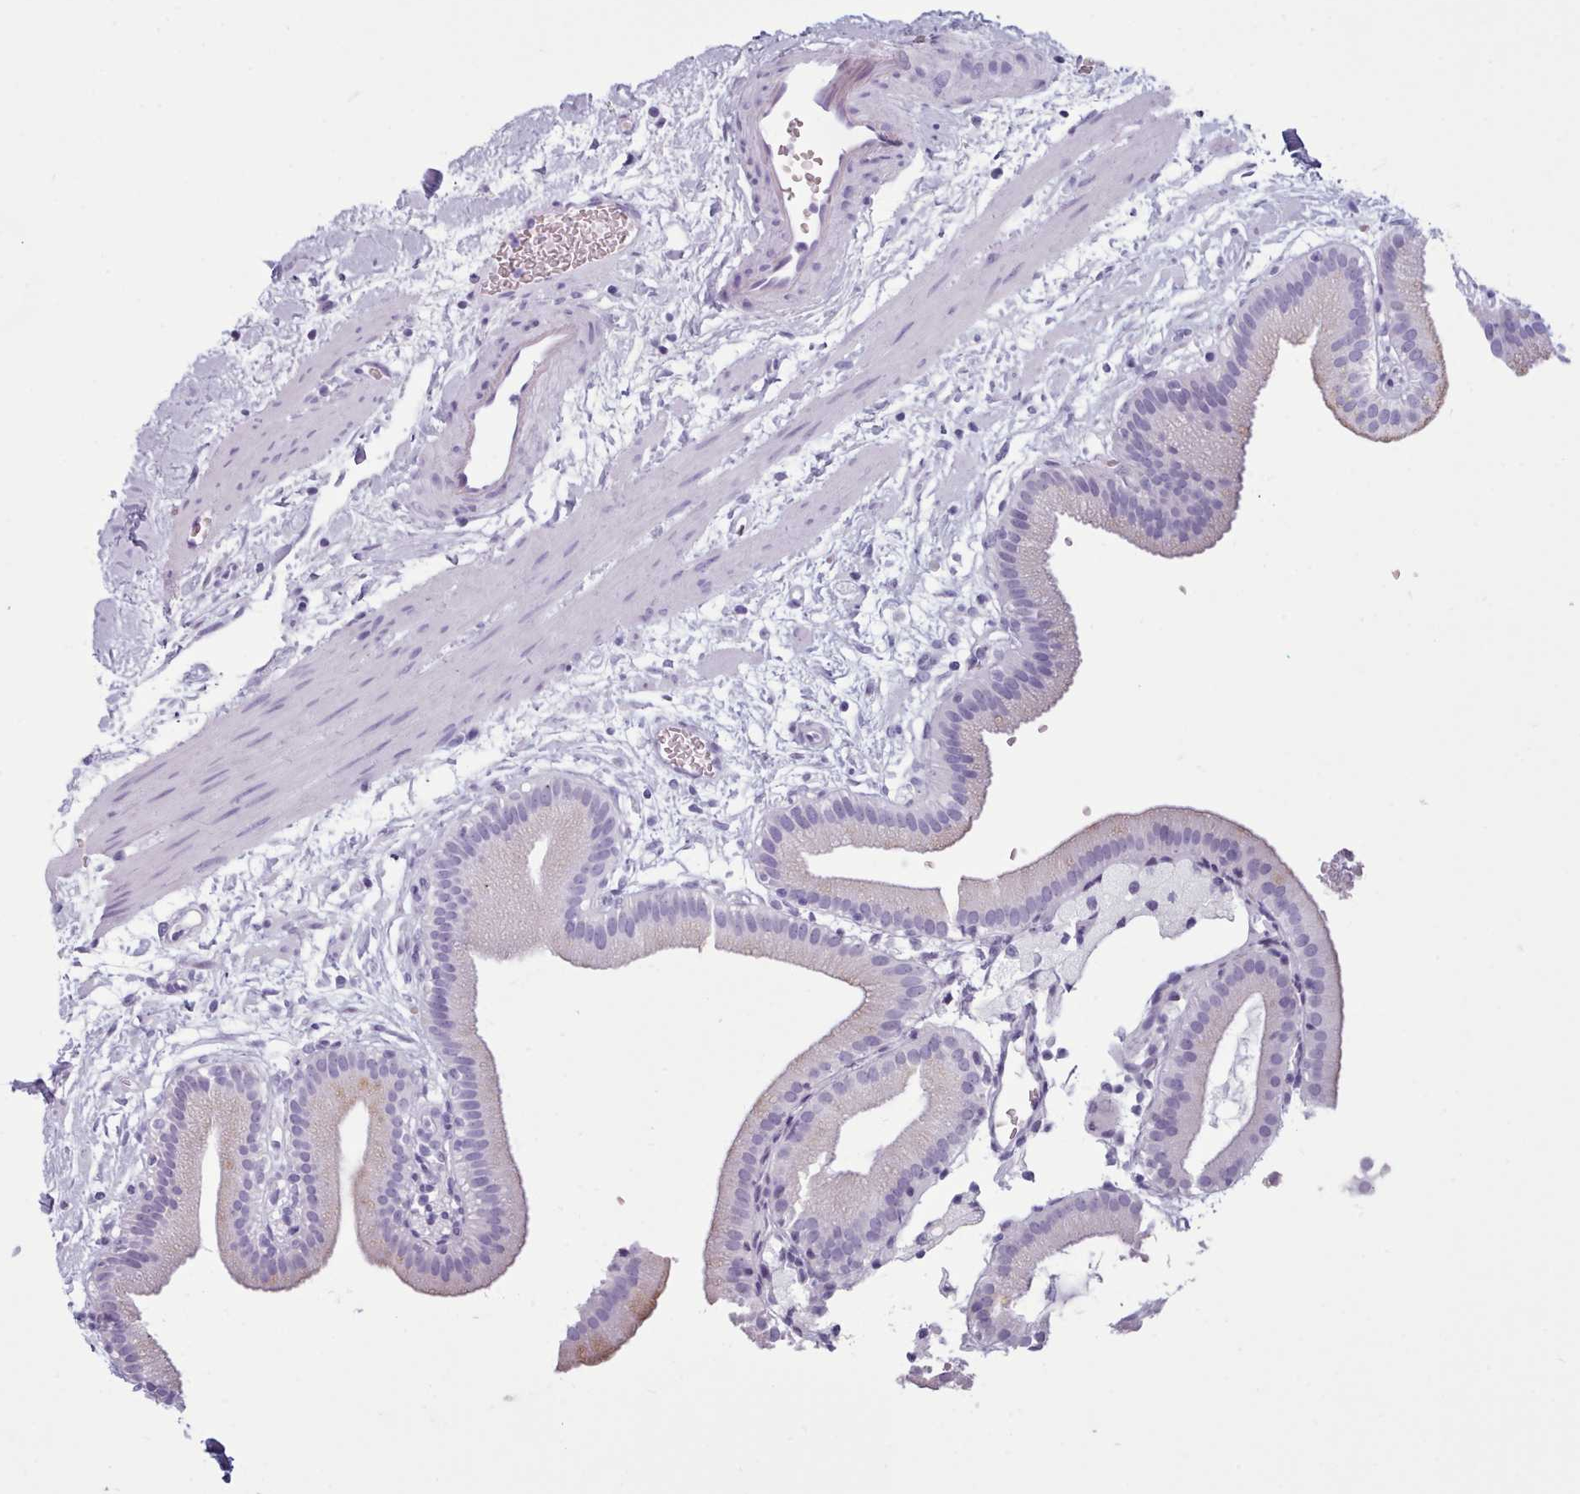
{"staining": {"intensity": "negative", "quantity": "none", "location": "none"}, "tissue": "gallbladder", "cell_type": "Glandular cells", "image_type": "normal", "snomed": [{"axis": "morphology", "description": "Normal tissue, NOS"}, {"axis": "topography", "description": "Gallbladder"}], "caption": "Immunohistochemical staining of normal human gallbladder exhibits no significant expression in glandular cells.", "gene": "ZNF43", "patient": {"sex": "male", "age": 55}}